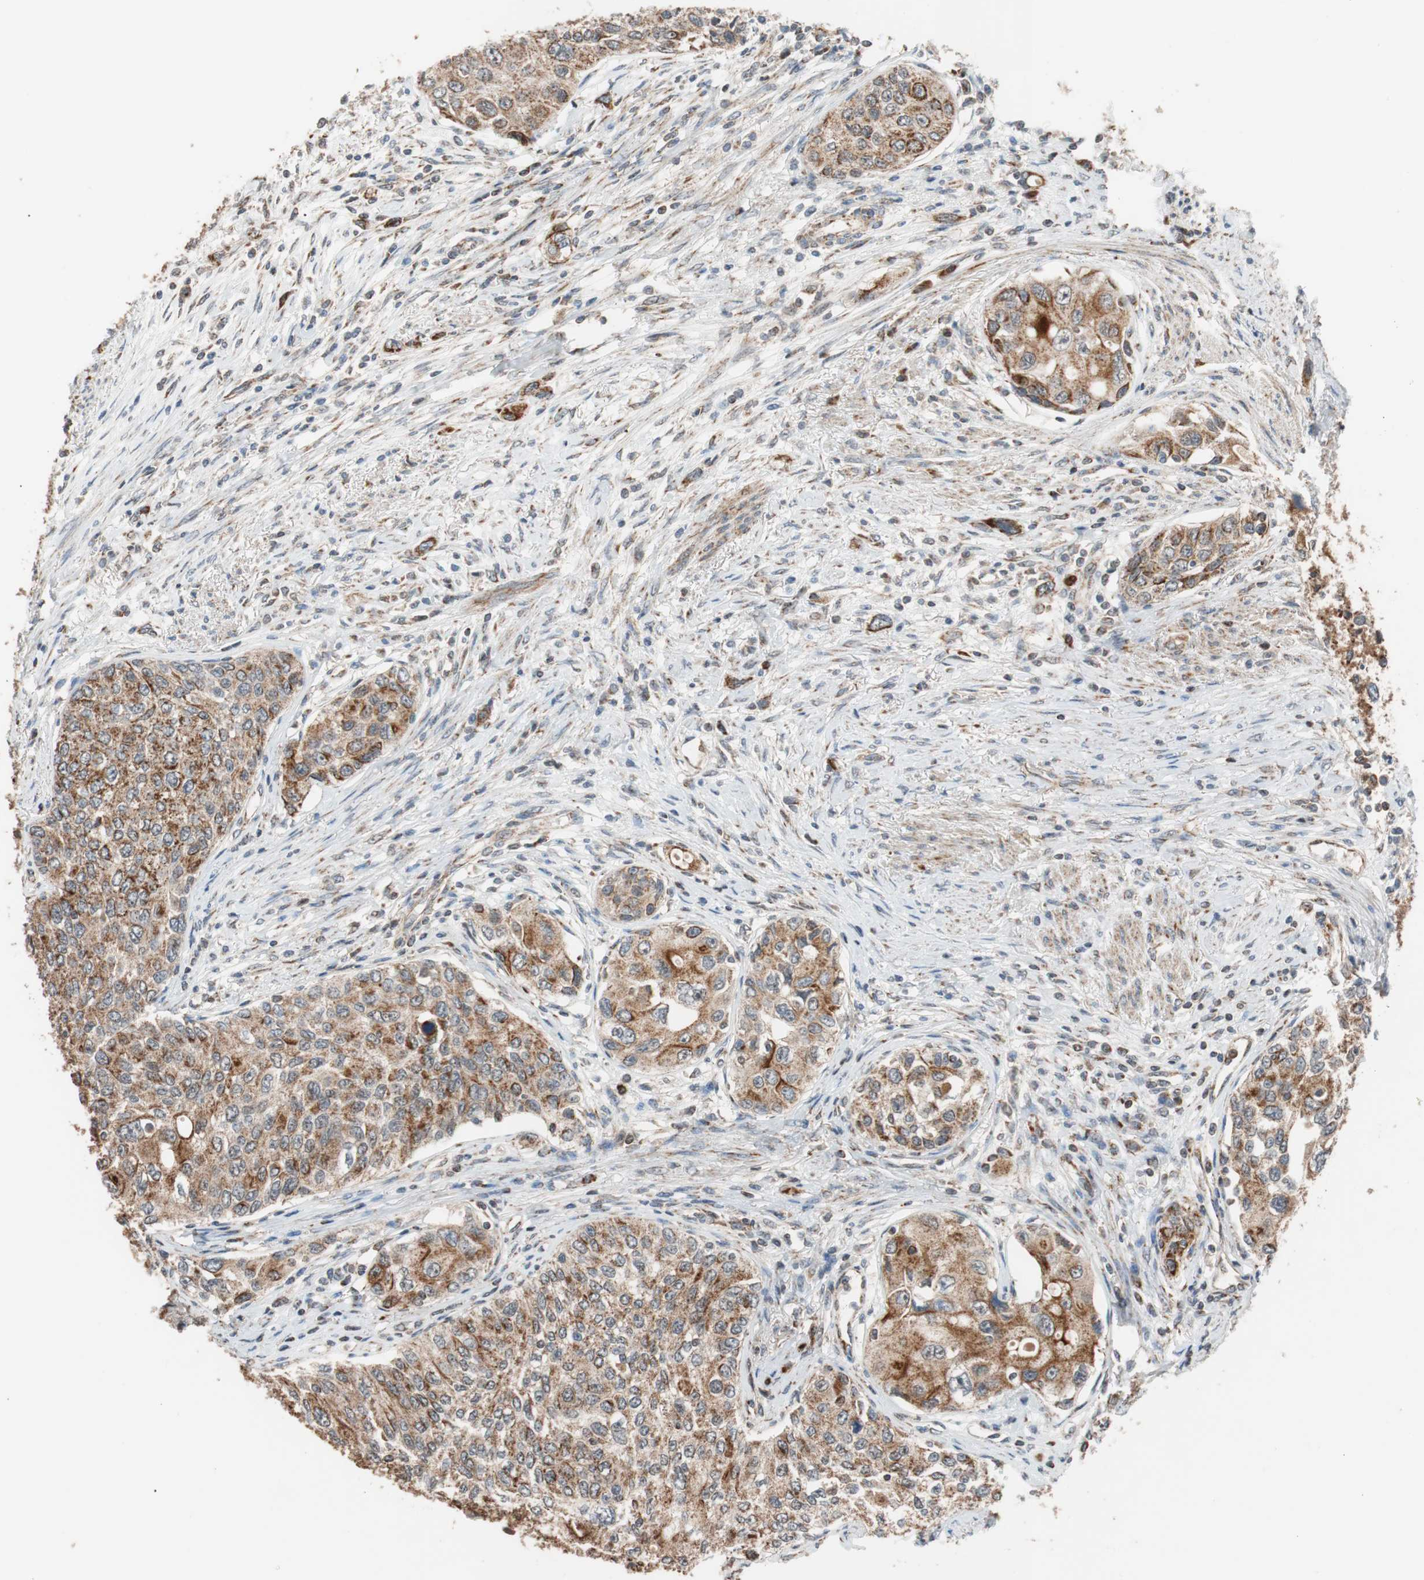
{"staining": {"intensity": "moderate", "quantity": ">75%", "location": "cytoplasmic/membranous"}, "tissue": "urothelial cancer", "cell_type": "Tumor cells", "image_type": "cancer", "snomed": [{"axis": "morphology", "description": "Urothelial carcinoma, High grade"}, {"axis": "topography", "description": "Urinary bladder"}], "caption": "Urothelial cancer stained for a protein demonstrates moderate cytoplasmic/membranous positivity in tumor cells. The protein is shown in brown color, while the nuclei are stained blue.", "gene": "PITRM1", "patient": {"sex": "female", "age": 56}}